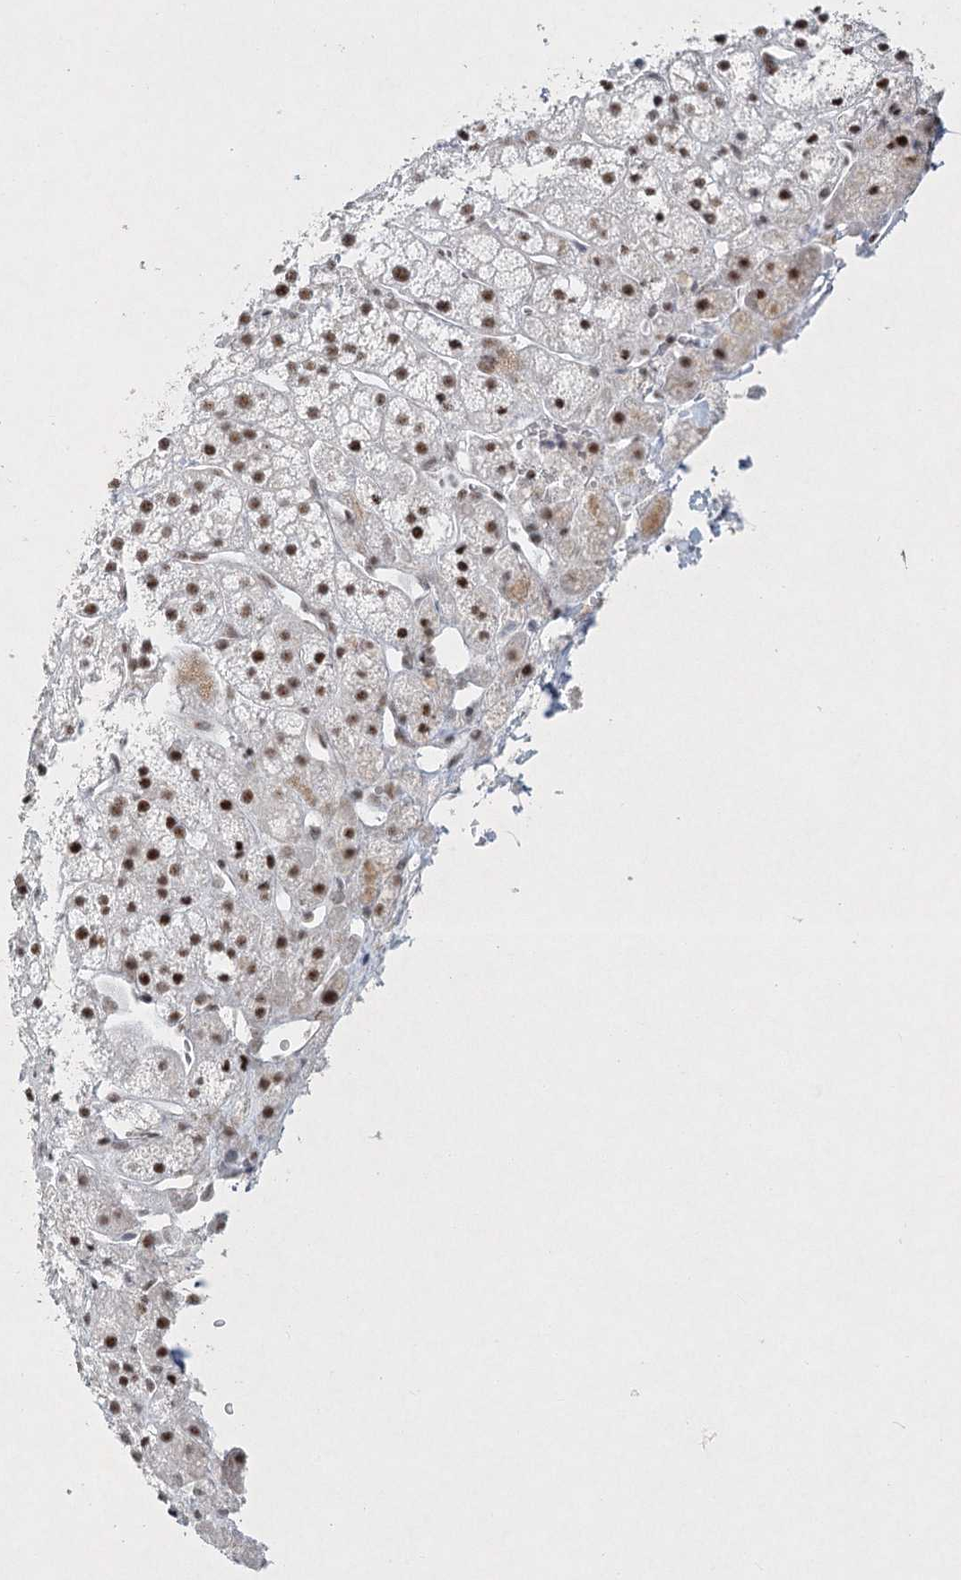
{"staining": {"intensity": "moderate", "quantity": ">75%", "location": "nuclear"}, "tissue": "adrenal gland", "cell_type": "Glandular cells", "image_type": "normal", "snomed": [{"axis": "morphology", "description": "Normal tissue, NOS"}, {"axis": "topography", "description": "Adrenal gland"}], "caption": "Unremarkable adrenal gland exhibits moderate nuclear positivity in about >75% of glandular cells (Stains: DAB (3,3'-diaminobenzidine) in brown, nuclei in blue, Microscopy: brightfield microscopy at high magnification)..", "gene": "U2SURP", "patient": {"sex": "male", "age": 56}}